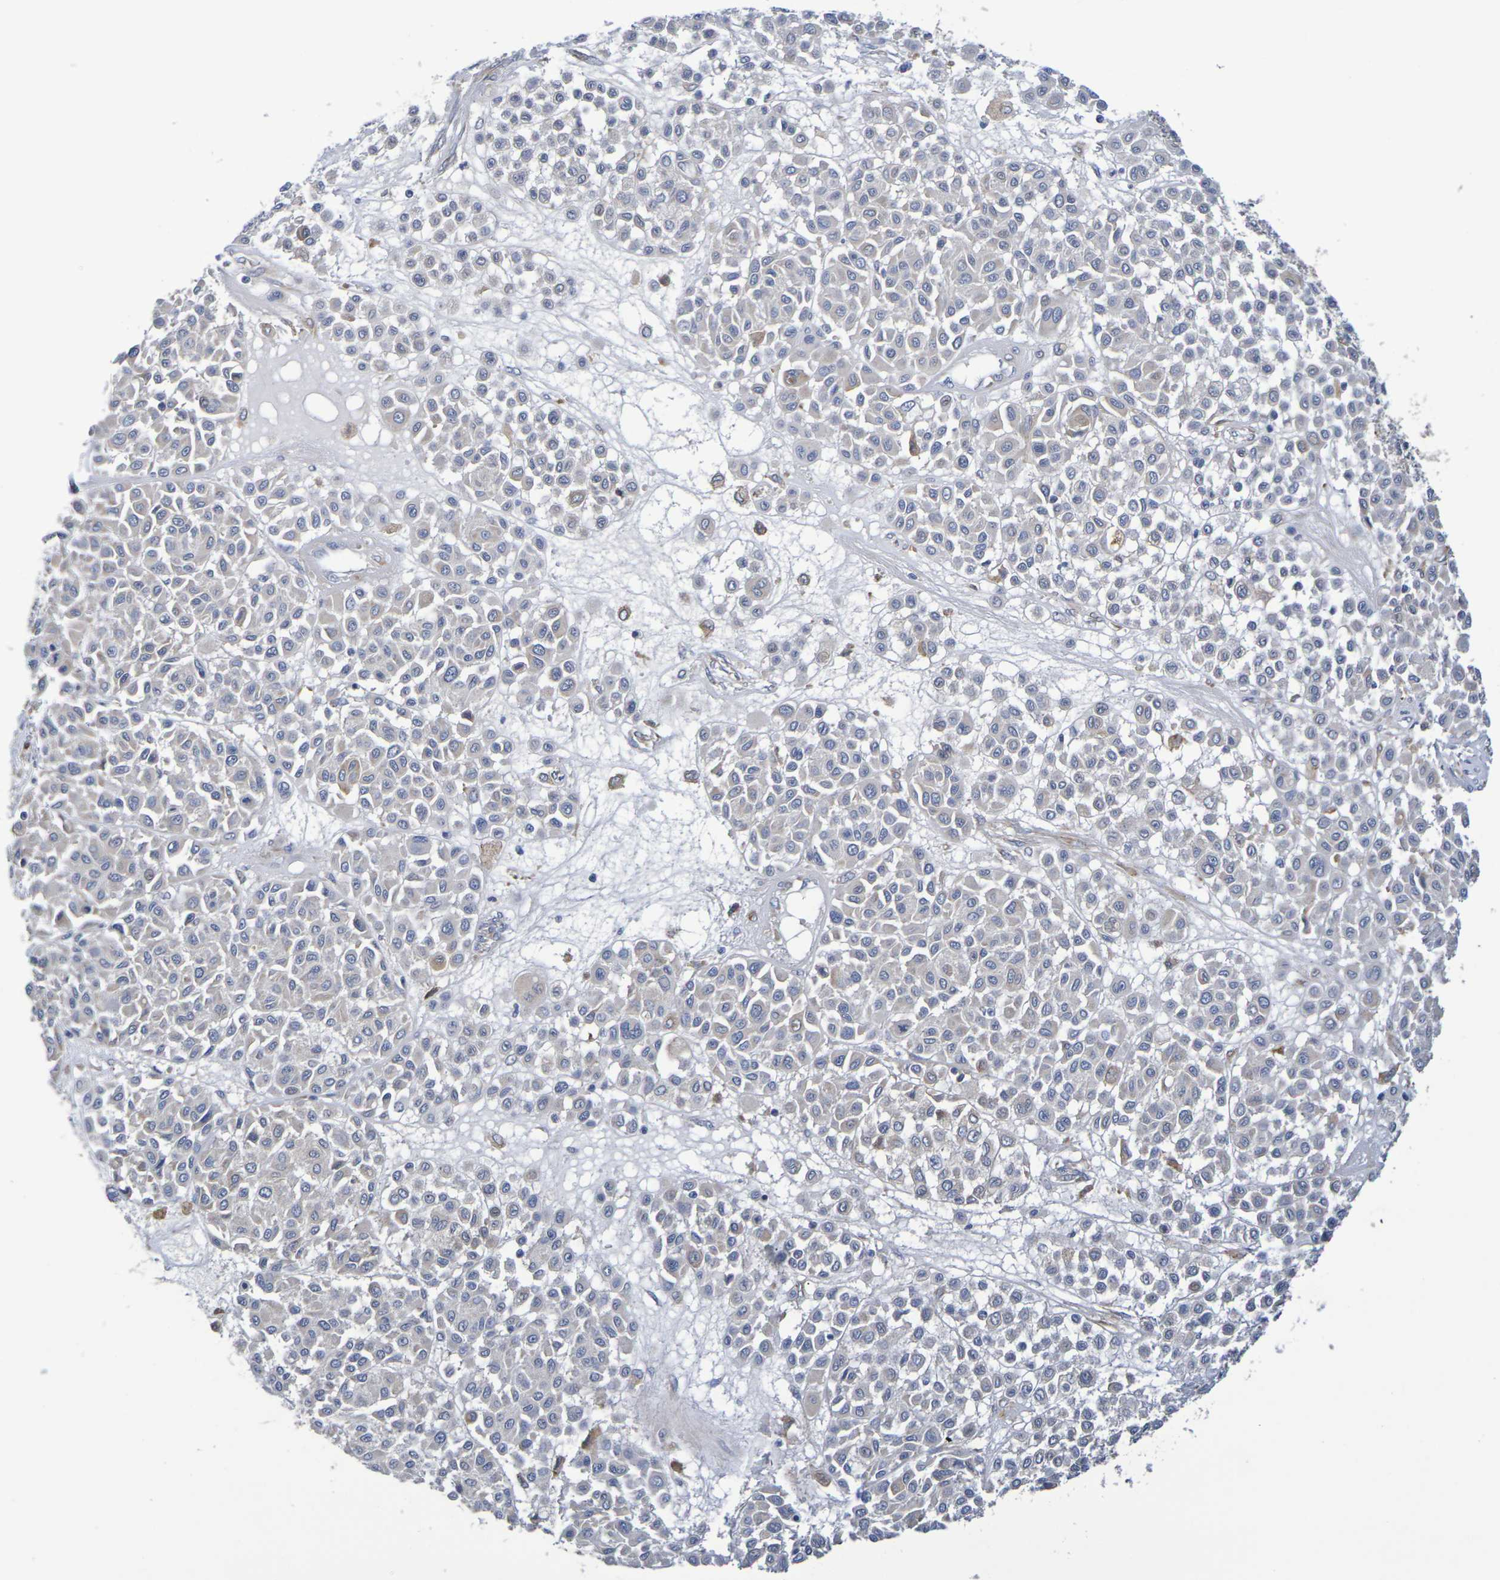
{"staining": {"intensity": "weak", "quantity": "<25%", "location": "cytoplasmic/membranous"}, "tissue": "melanoma", "cell_type": "Tumor cells", "image_type": "cancer", "snomed": [{"axis": "morphology", "description": "Malignant melanoma, Metastatic site"}, {"axis": "topography", "description": "Soft tissue"}], "caption": "The photomicrograph displays no staining of tumor cells in melanoma.", "gene": "SDC4", "patient": {"sex": "male", "age": 41}}